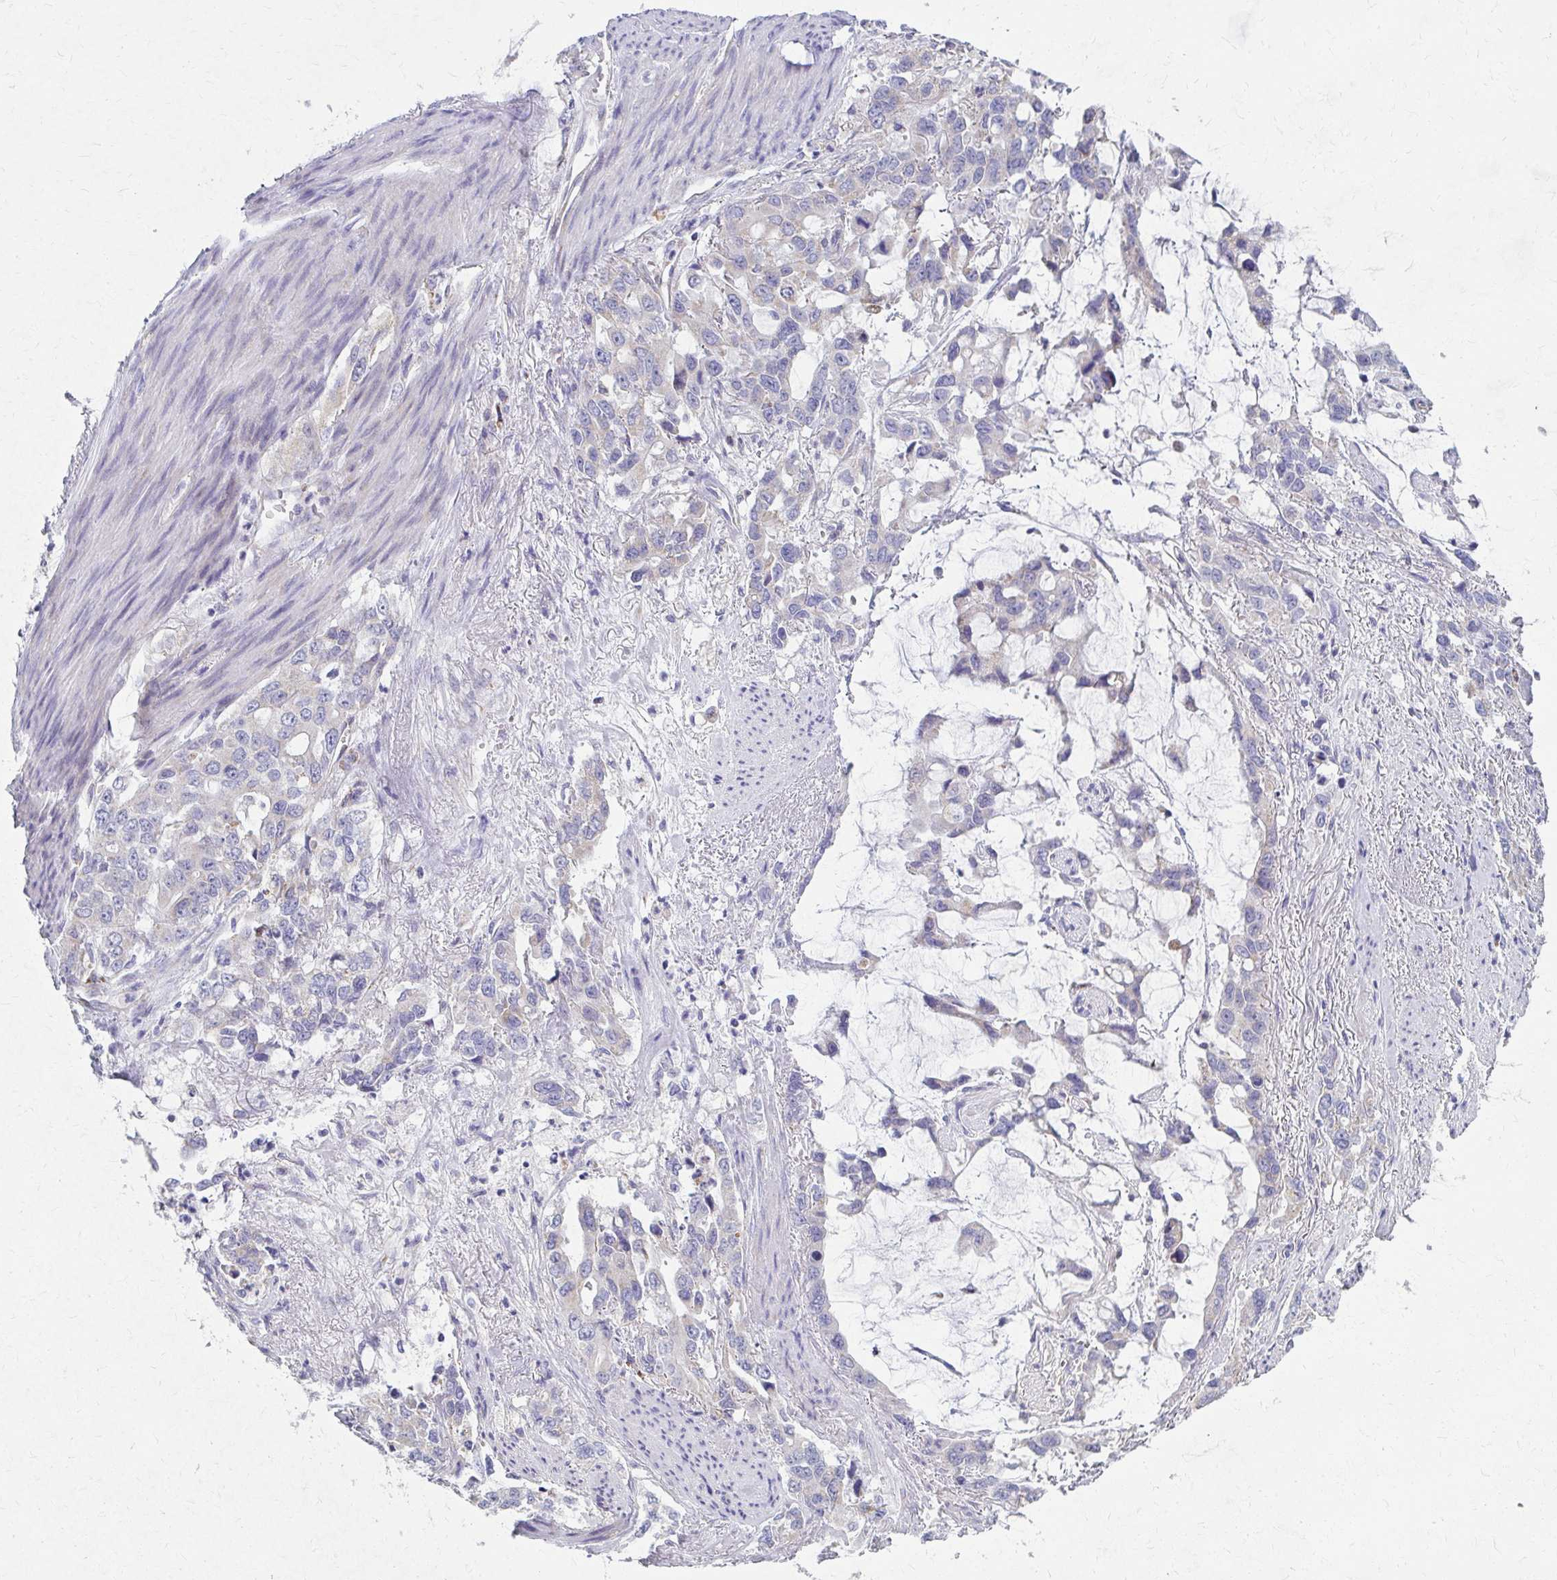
{"staining": {"intensity": "weak", "quantity": "<25%", "location": "cytoplasmic/membranous"}, "tissue": "stomach cancer", "cell_type": "Tumor cells", "image_type": "cancer", "snomed": [{"axis": "morphology", "description": "Adenocarcinoma, NOS"}, {"axis": "topography", "description": "Stomach, upper"}], "caption": "Immunohistochemistry (IHC) image of stomach cancer stained for a protein (brown), which exhibits no staining in tumor cells.", "gene": "RCC1L", "patient": {"sex": "male", "age": 85}}